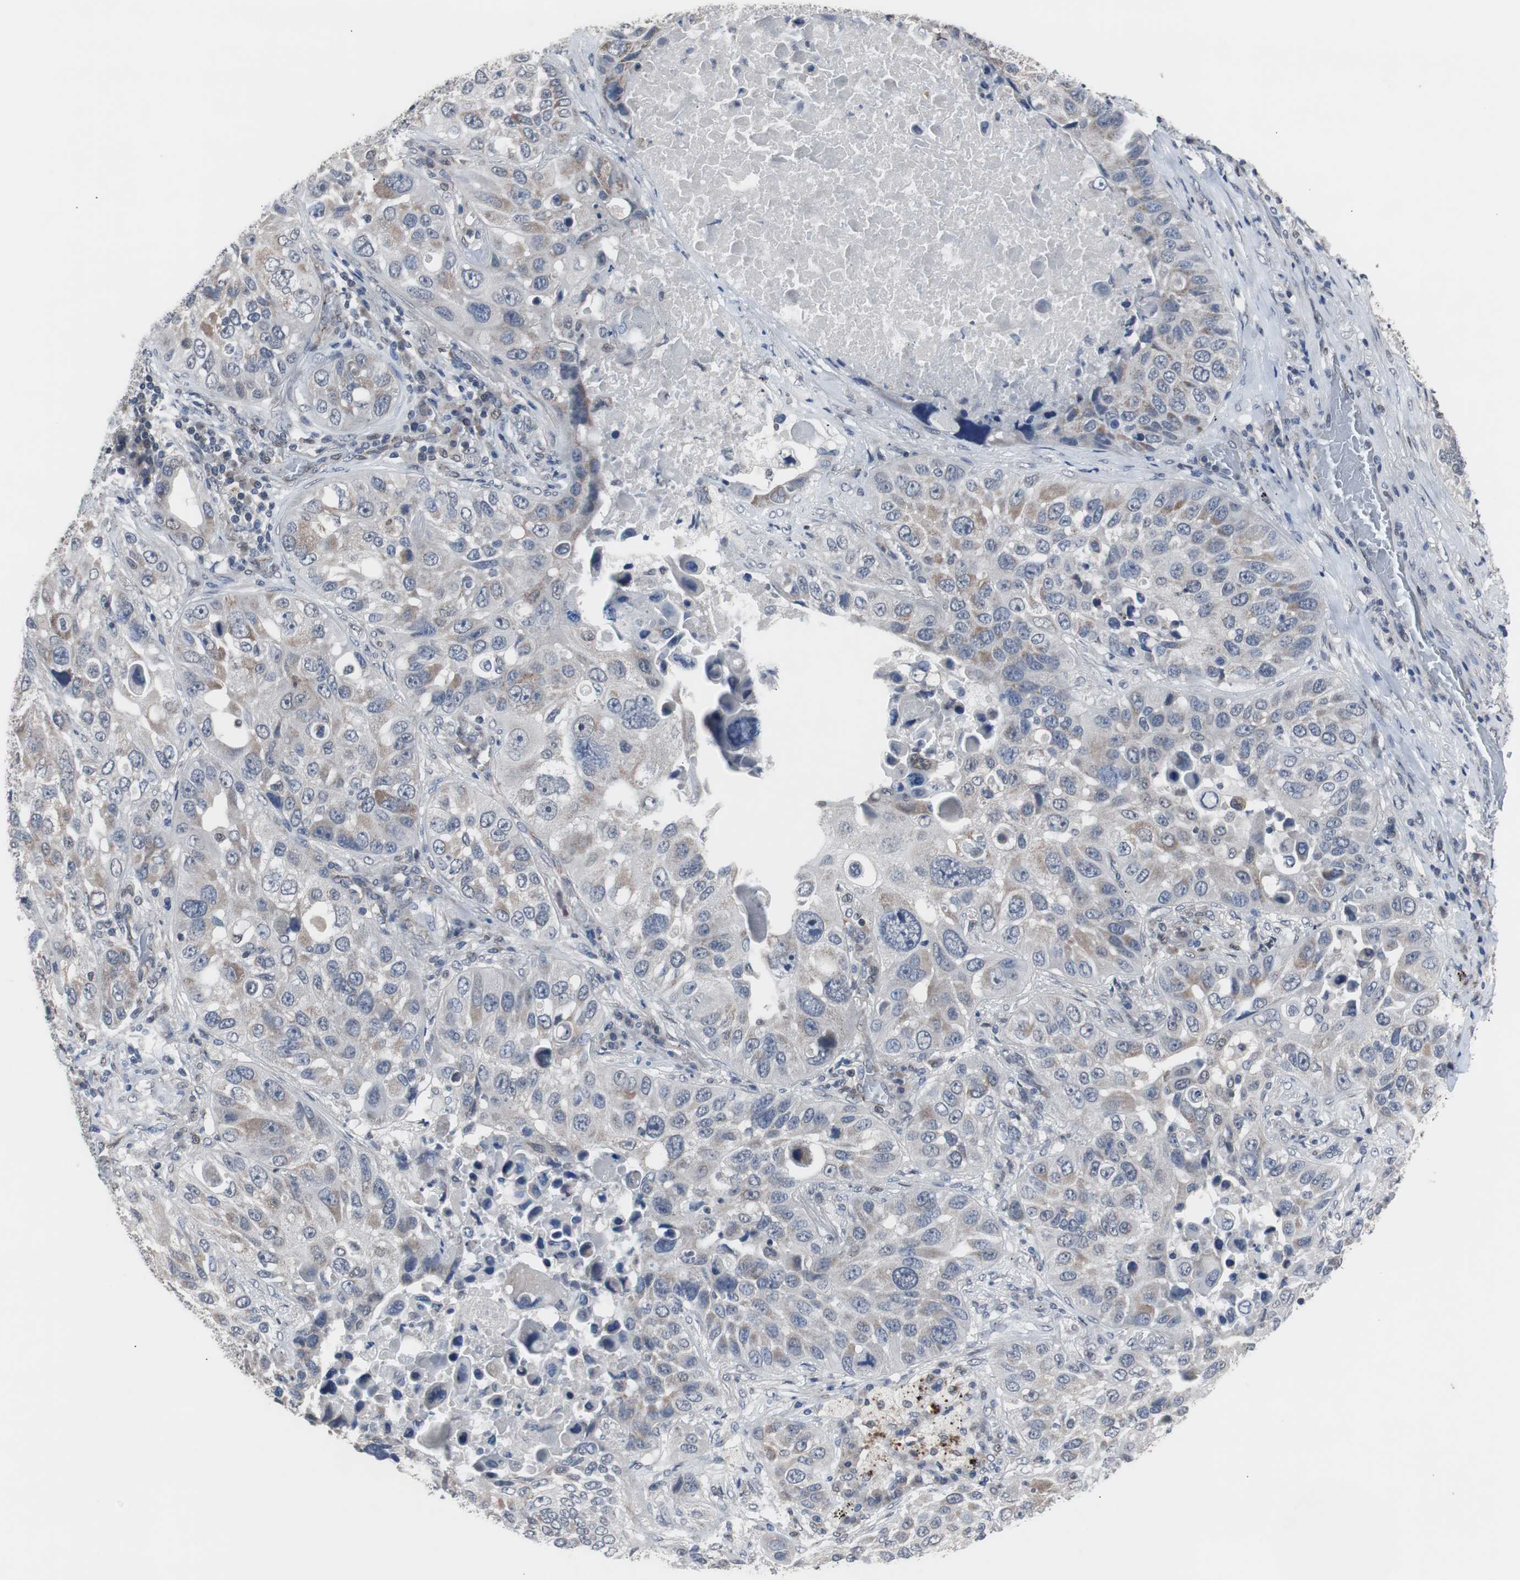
{"staining": {"intensity": "weak", "quantity": "25%-75%", "location": "cytoplasmic/membranous"}, "tissue": "lung cancer", "cell_type": "Tumor cells", "image_type": "cancer", "snomed": [{"axis": "morphology", "description": "Squamous cell carcinoma, NOS"}, {"axis": "topography", "description": "Lung"}], "caption": "Immunohistochemistry (IHC) micrograph of squamous cell carcinoma (lung) stained for a protein (brown), which reveals low levels of weak cytoplasmic/membranous staining in about 25%-75% of tumor cells.", "gene": "RBM47", "patient": {"sex": "male", "age": 57}}